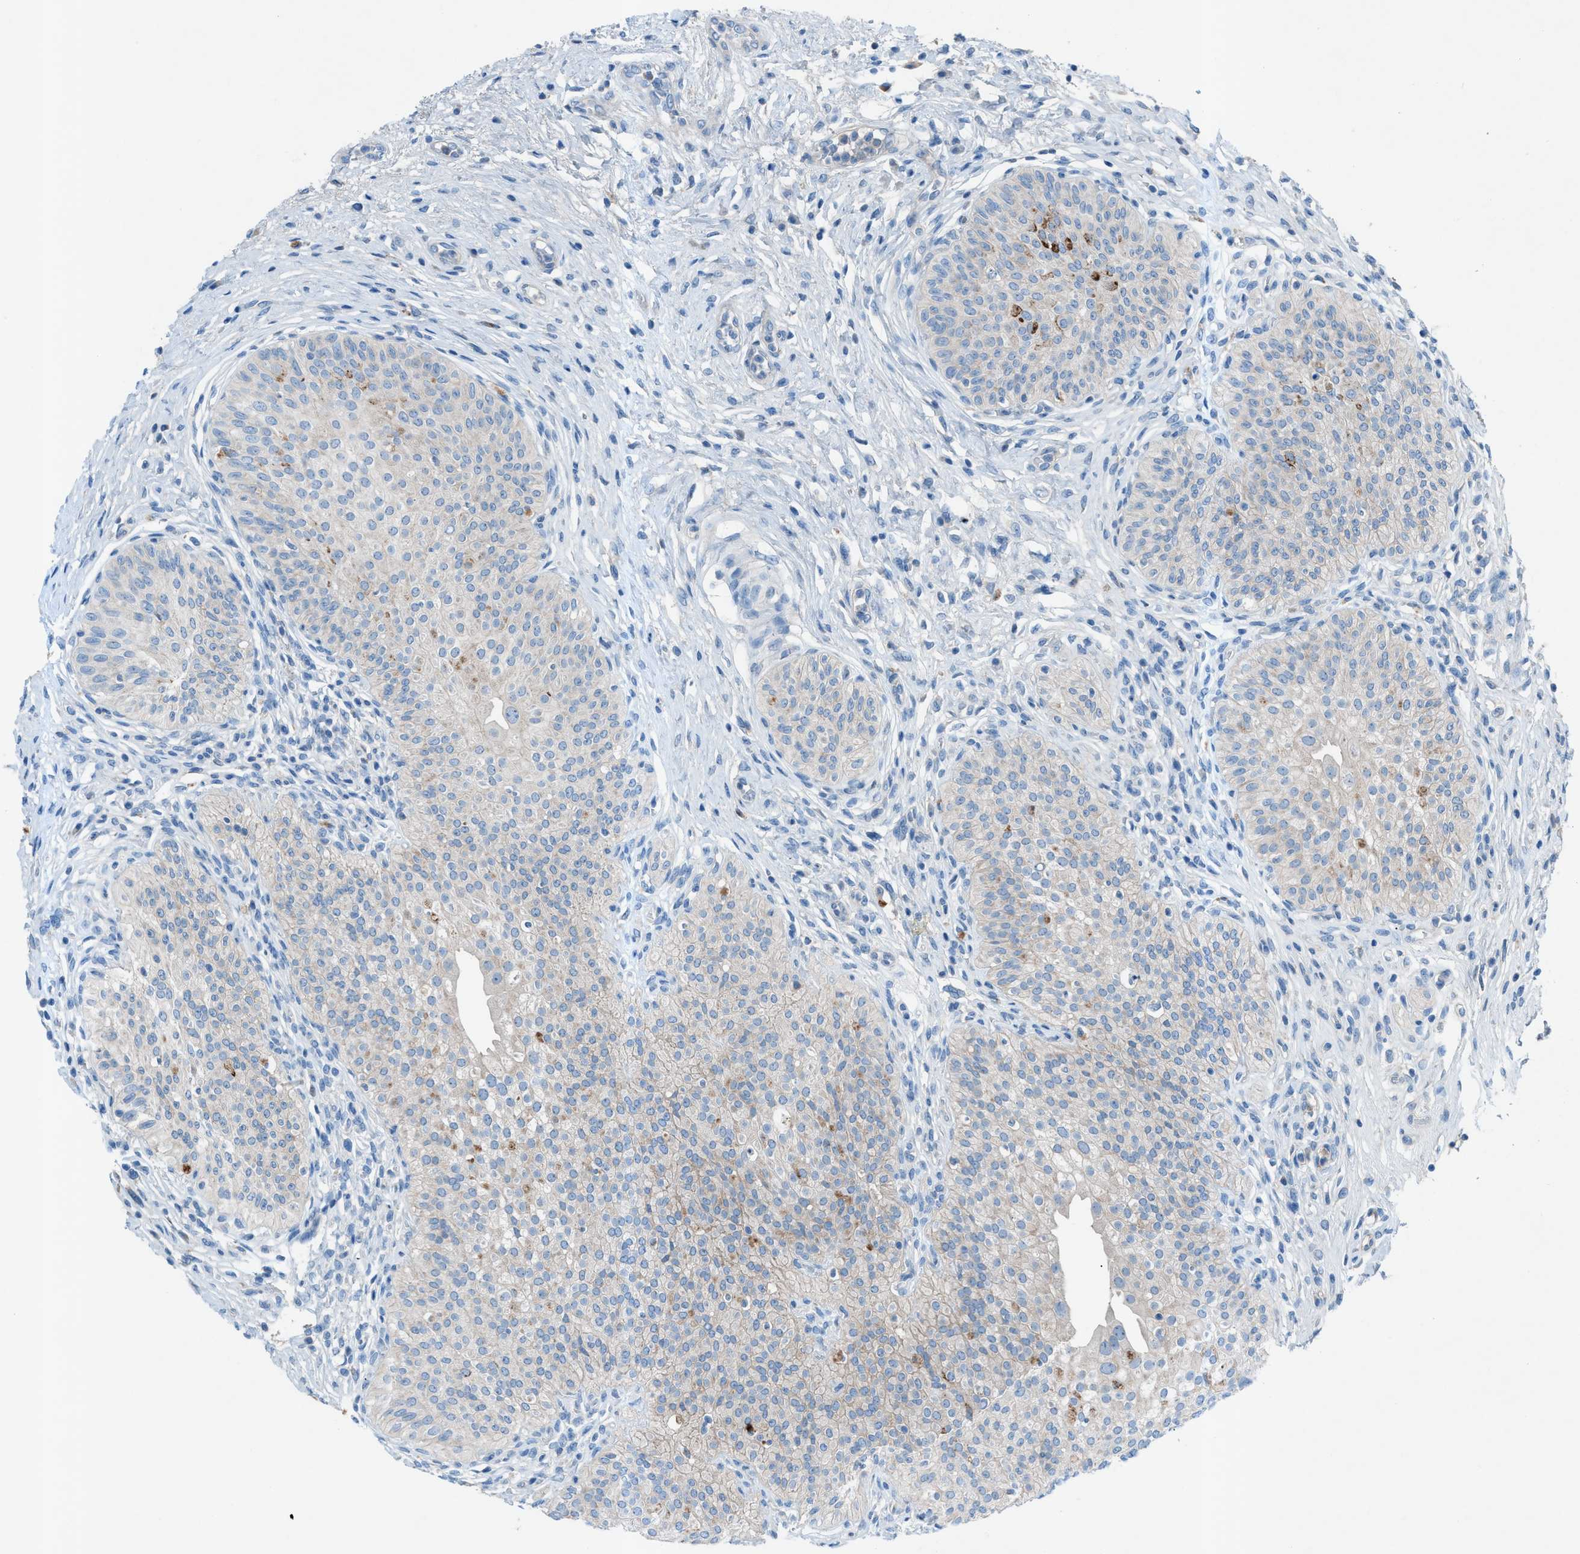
{"staining": {"intensity": "weak", "quantity": "25%-75%", "location": "cytoplasmic/membranous"}, "tissue": "urinary bladder", "cell_type": "Urothelial cells", "image_type": "normal", "snomed": [{"axis": "morphology", "description": "Normal tissue, NOS"}, {"axis": "topography", "description": "Urinary bladder"}], "caption": "Immunohistochemical staining of unremarkable human urinary bladder exhibits 25%-75% levels of weak cytoplasmic/membranous protein expression in about 25%-75% of urothelial cells. (Brightfield microscopy of DAB IHC at high magnification).", "gene": "C5AR2", "patient": {"sex": "male", "age": 46}}